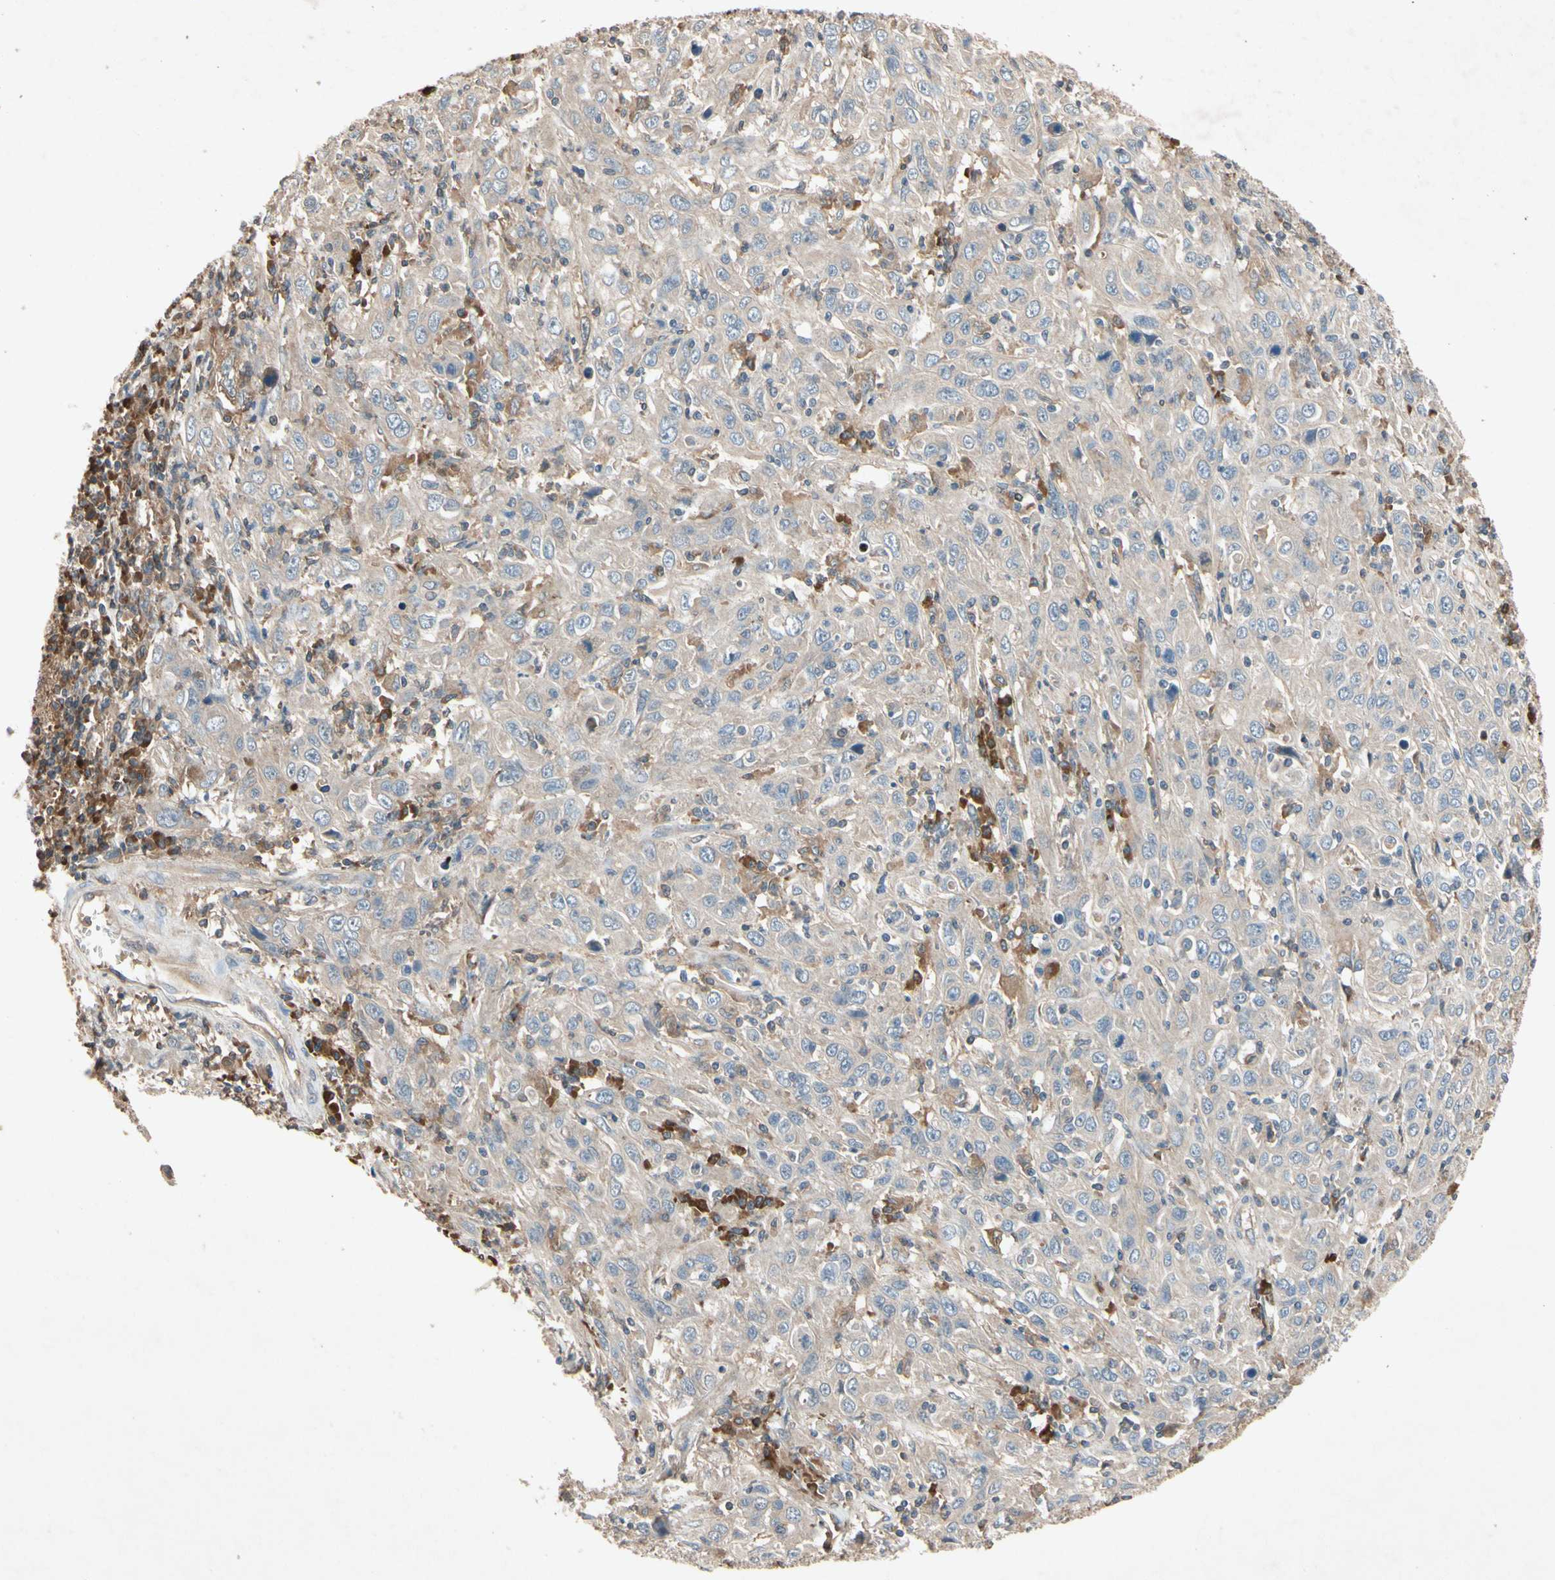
{"staining": {"intensity": "weak", "quantity": ">75%", "location": "cytoplasmic/membranous"}, "tissue": "cervical cancer", "cell_type": "Tumor cells", "image_type": "cancer", "snomed": [{"axis": "morphology", "description": "Squamous cell carcinoma, NOS"}, {"axis": "topography", "description": "Cervix"}], "caption": "Immunohistochemistry (DAB) staining of human cervical cancer exhibits weak cytoplasmic/membranous protein staining in approximately >75% of tumor cells.", "gene": "IL1RL1", "patient": {"sex": "female", "age": 46}}